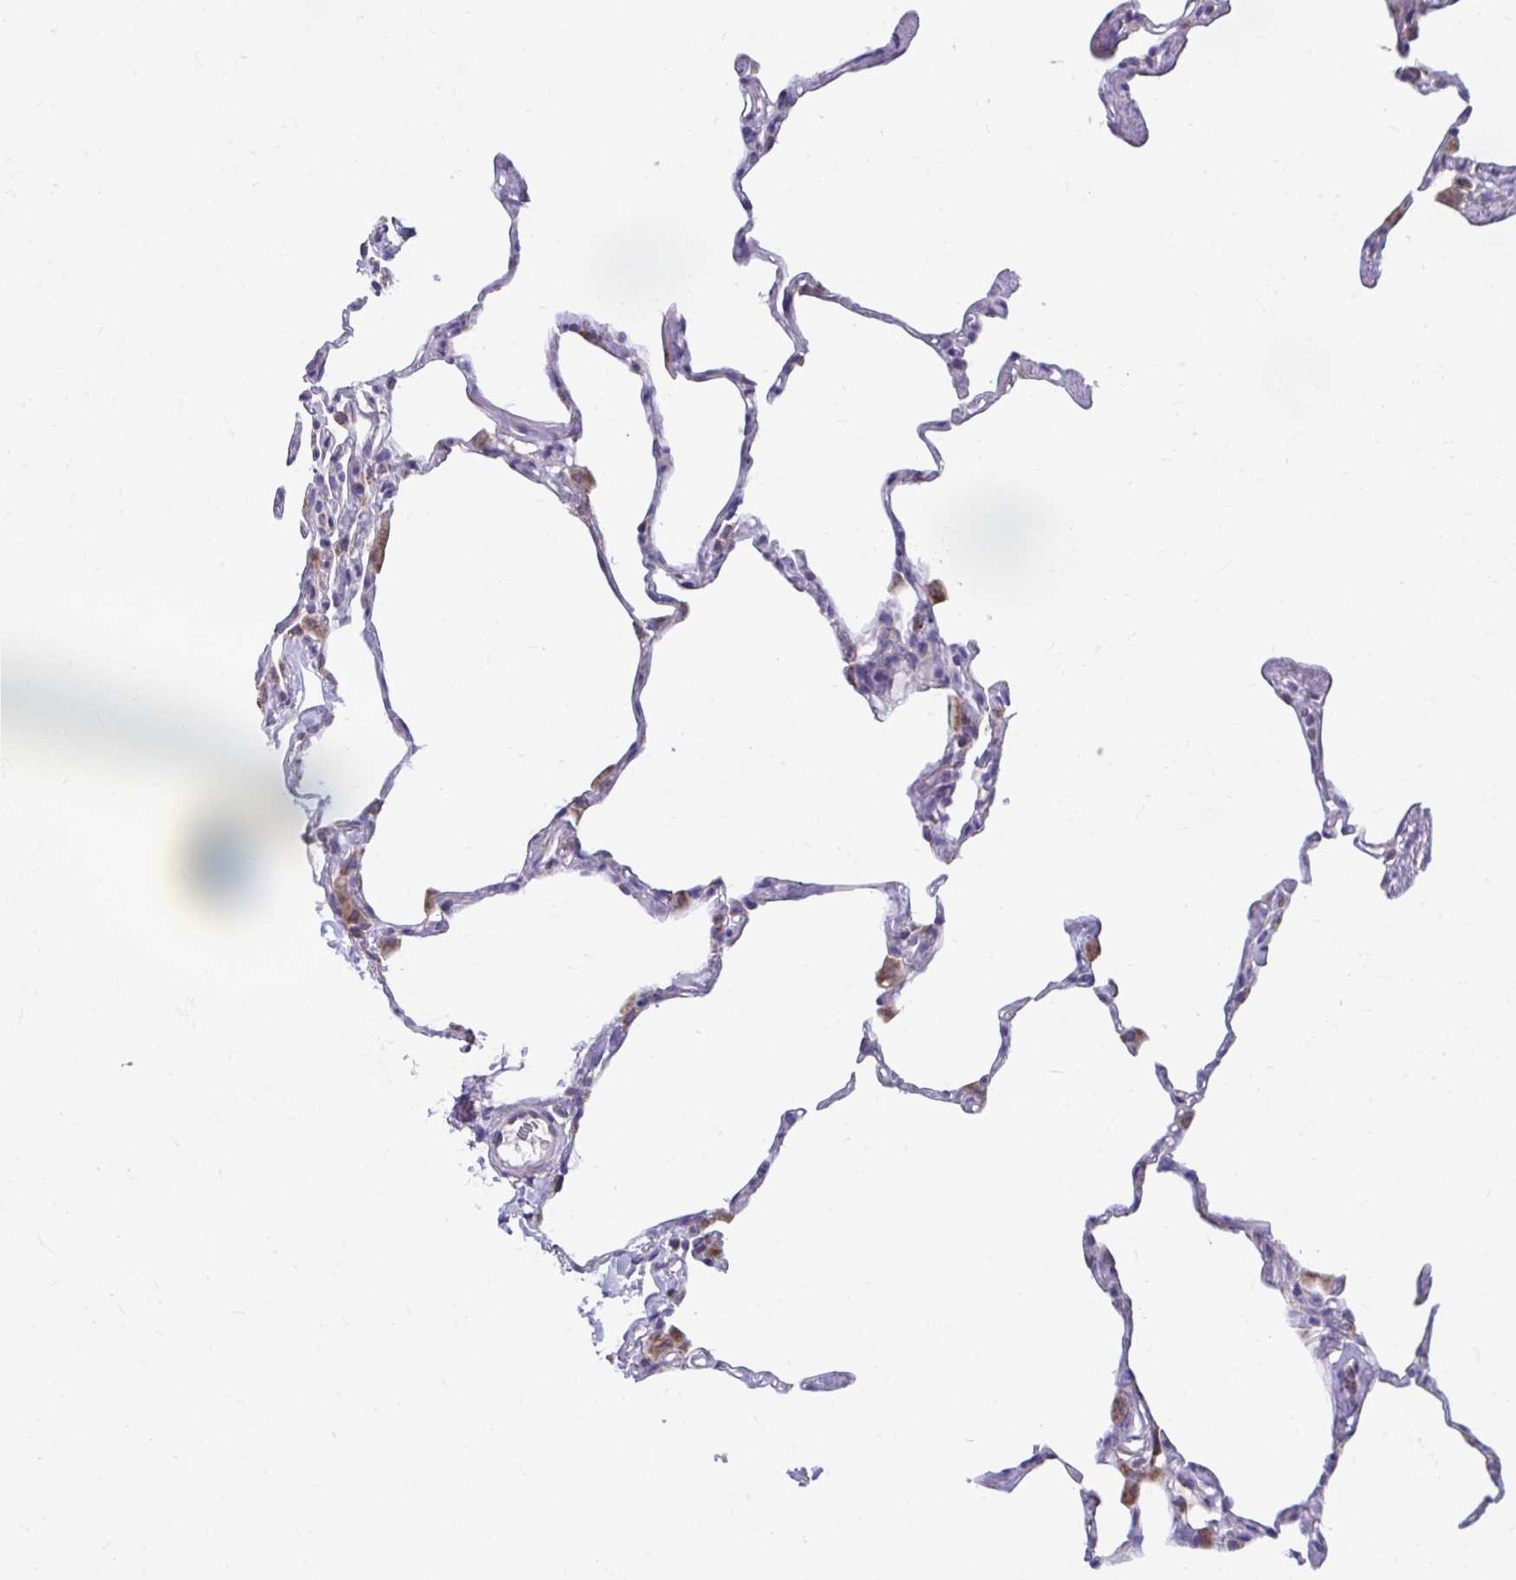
{"staining": {"intensity": "moderate", "quantity": "25%-75%", "location": "cytoplasmic/membranous"}, "tissue": "lung", "cell_type": "Alveolar cells", "image_type": "normal", "snomed": [{"axis": "morphology", "description": "Normal tissue, NOS"}, {"axis": "topography", "description": "Lung"}], "caption": "Moderate cytoplasmic/membranous expression is seen in about 25%-75% of alveolar cells in normal lung.", "gene": "LINGO4", "patient": {"sex": "male", "age": 65}}